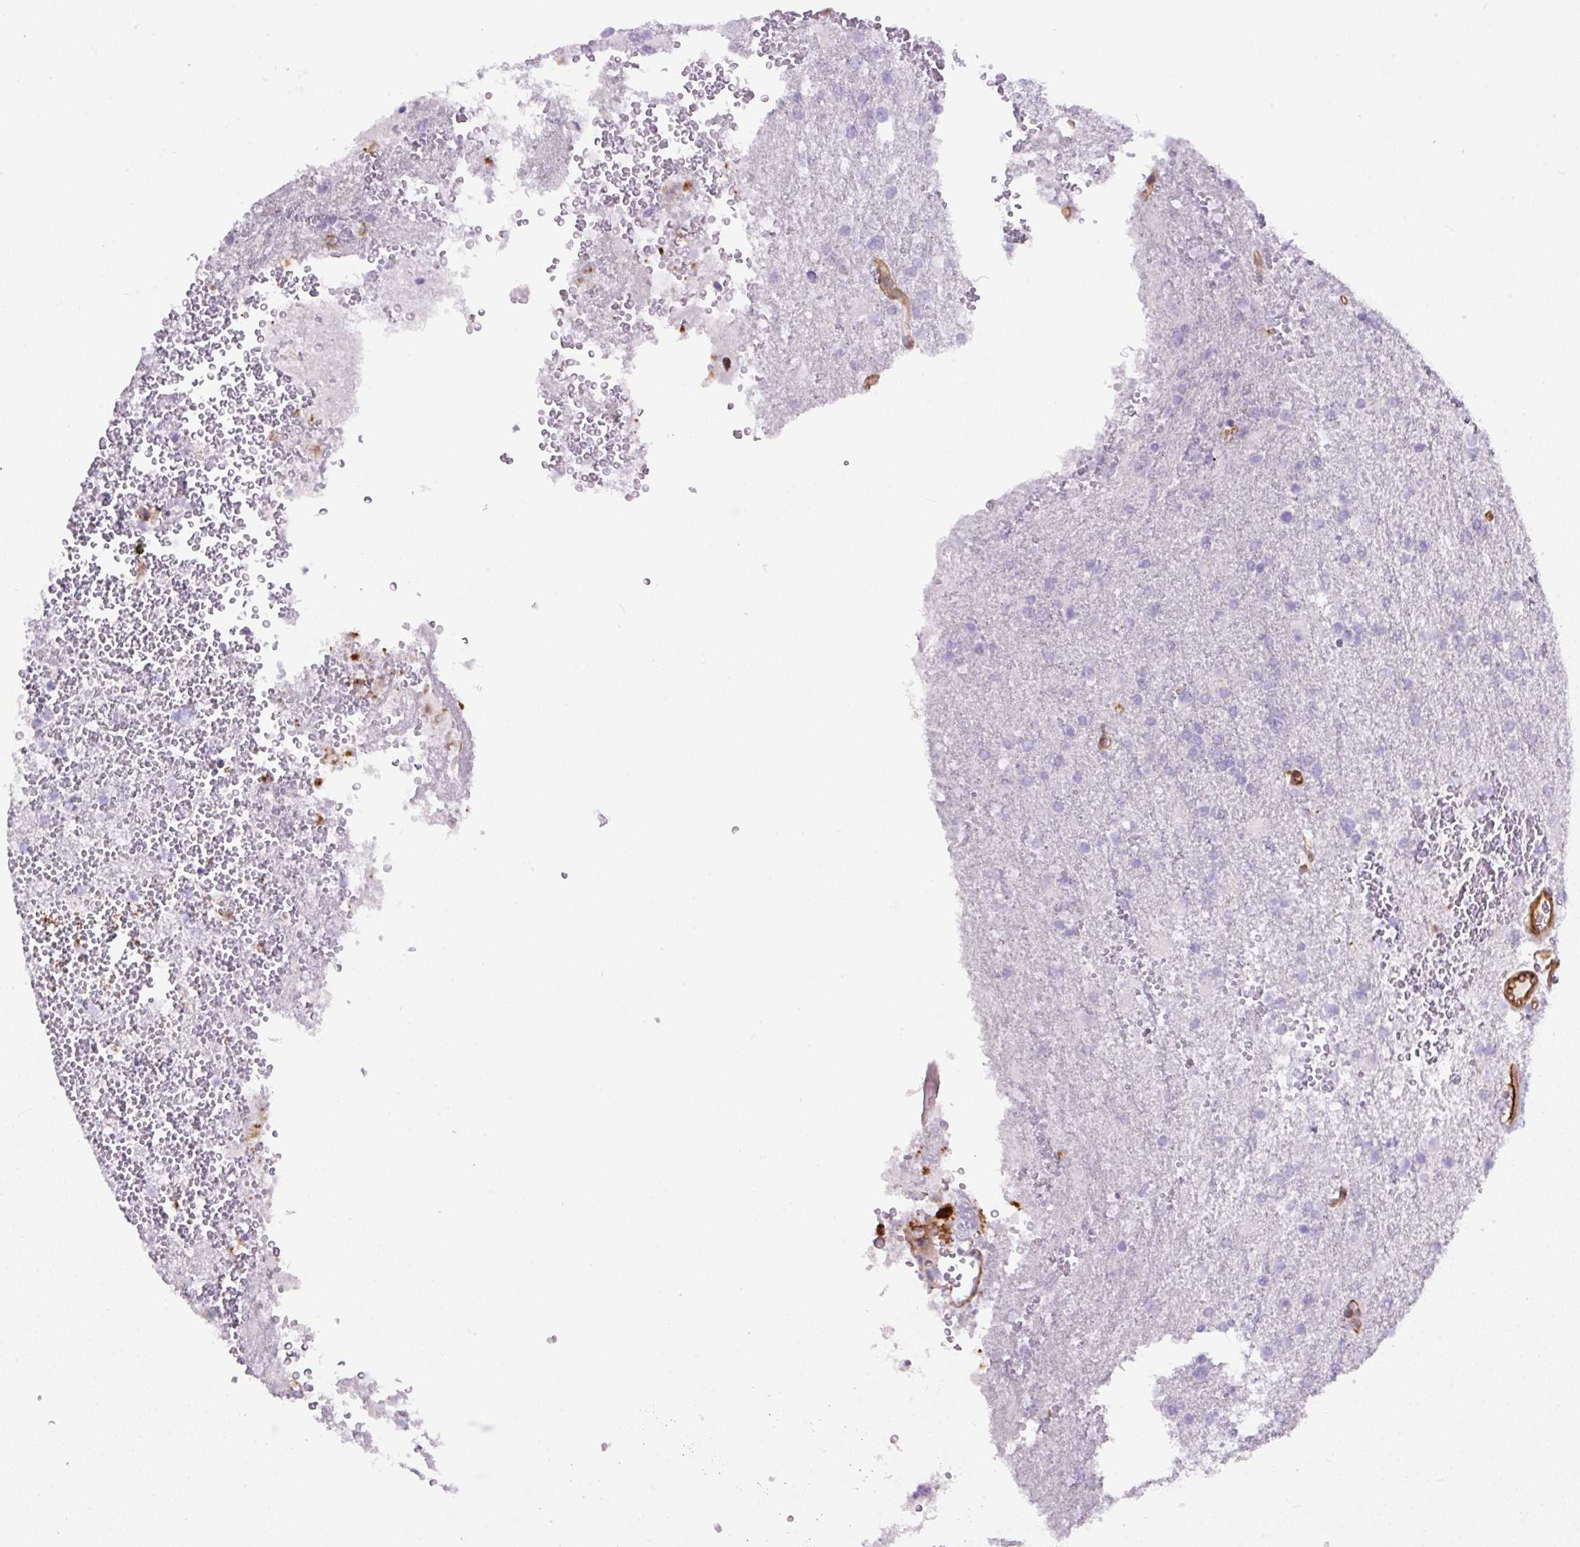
{"staining": {"intensity": "negative", "quantity": "none", "location": "none"}, "tissue": "glioma", "cell_type": "Tumor cells", "image_type": "cancer", "snomed": [{"axis": "morphology", "description": "Glioma, malignant, High grade"}, {"axis": "topography", "description": "Brain"}], "caption": "Tumor cells are negative for protein expression in human glioma. (Stains: DAB immunohistochemistry (IHC) with hematoxylin counter stain, Microscopy: brightfield microscopy at high magnification).", "gene": "B3GALT5", "patient": {"sex": "female", "age": 74}}